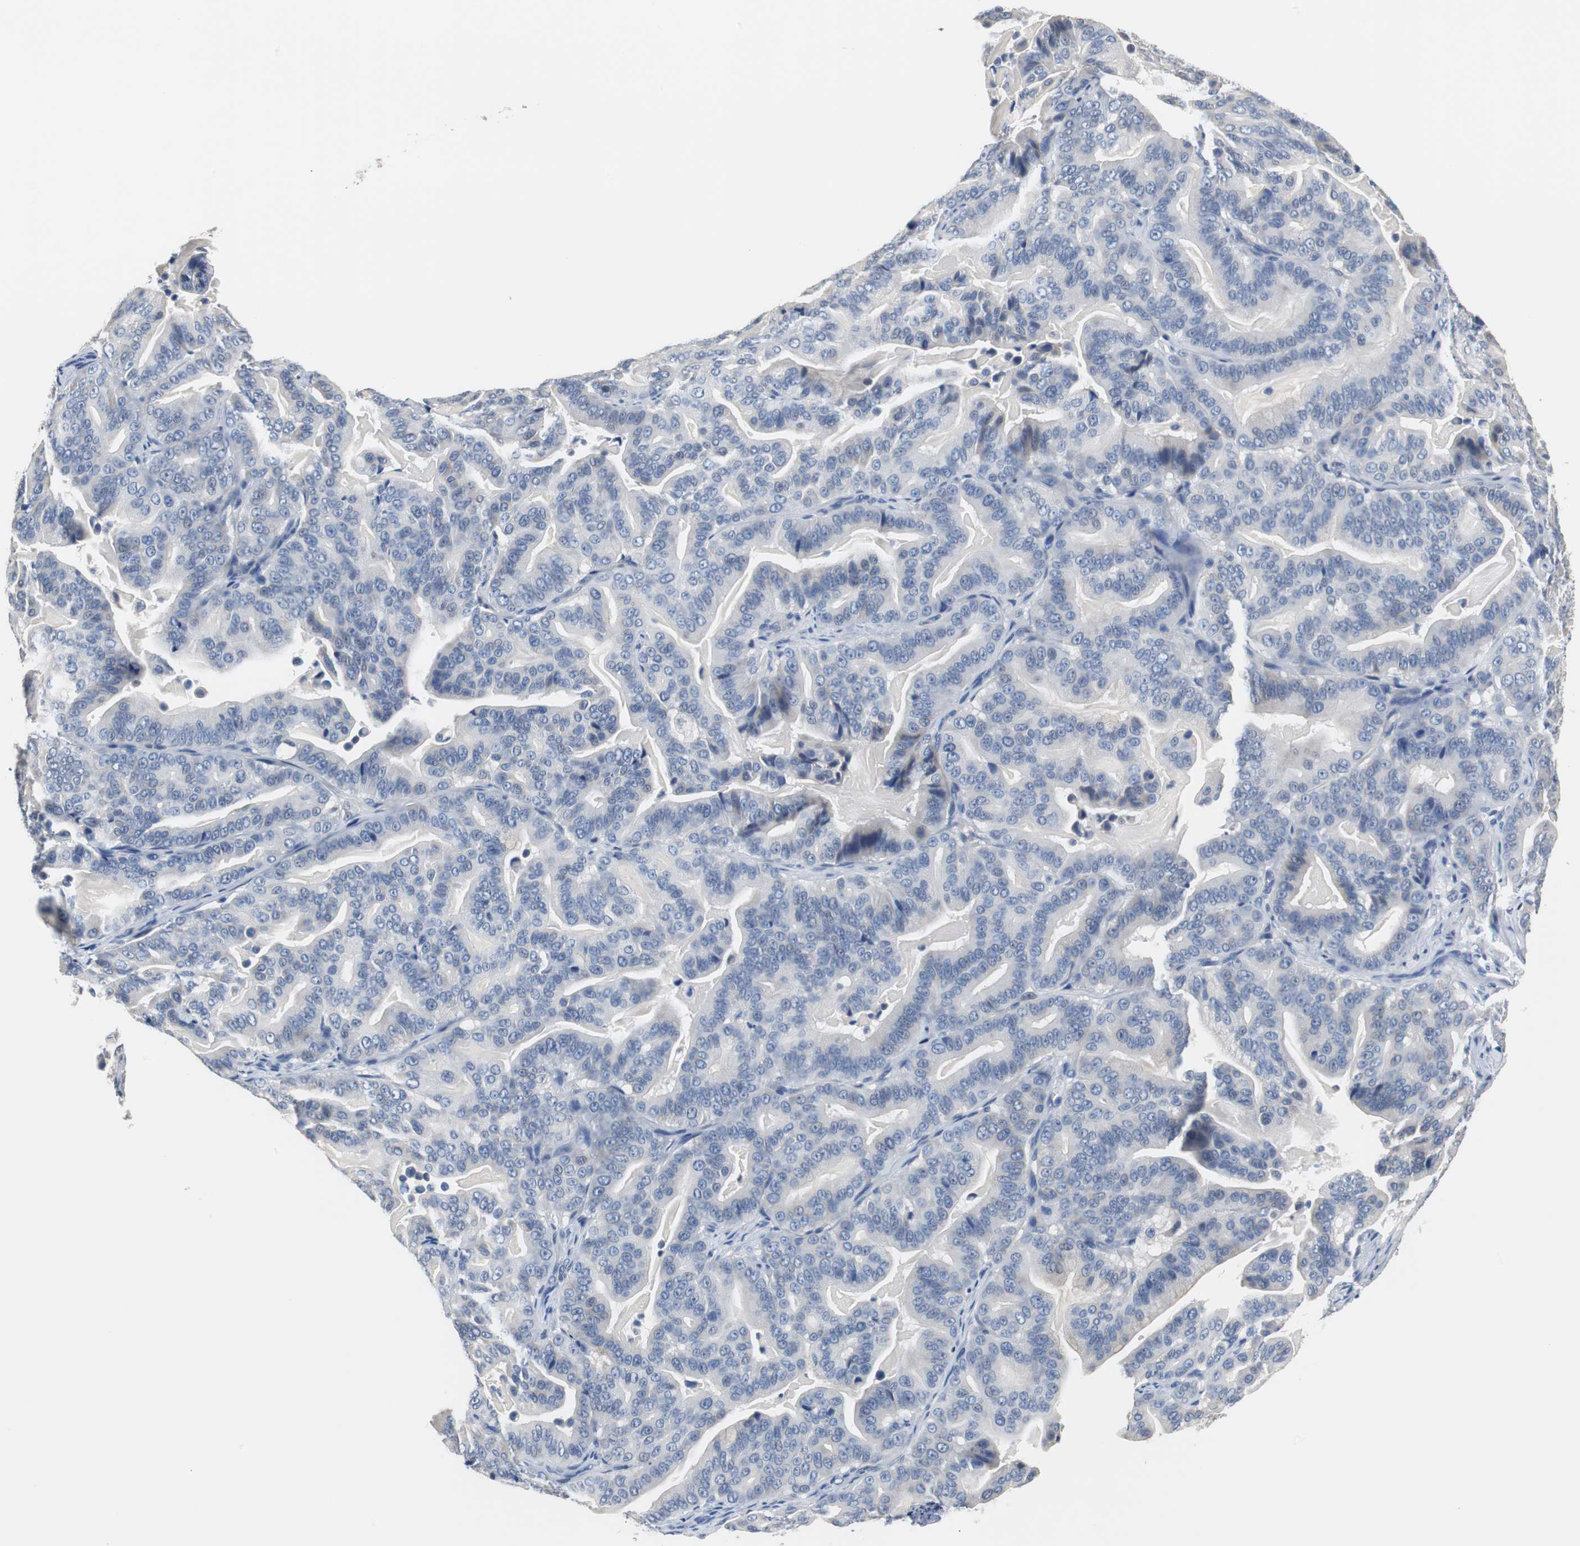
{"staining": {"intensity": "negative", "quantity": "none", "location": "none"}, "tissue": "pancreatic cancer", "cell_type": "Tumor cells", "image_type": "cancer", "snomed": [{"axis": "morphology", "description": "Adenocarcinoma, NOS"}, {"axis": "topography", "description": "Pancreas"}], "caption": "Immunohistochemistry (IHC) image of neoplastic tissue: human adenocarcinoma (pancreatic) stained with DAB demonstrates no significant protein positivity in tumor cells.", "gene": "PCK1", "patient": {"sex": "male", "age": 63}}